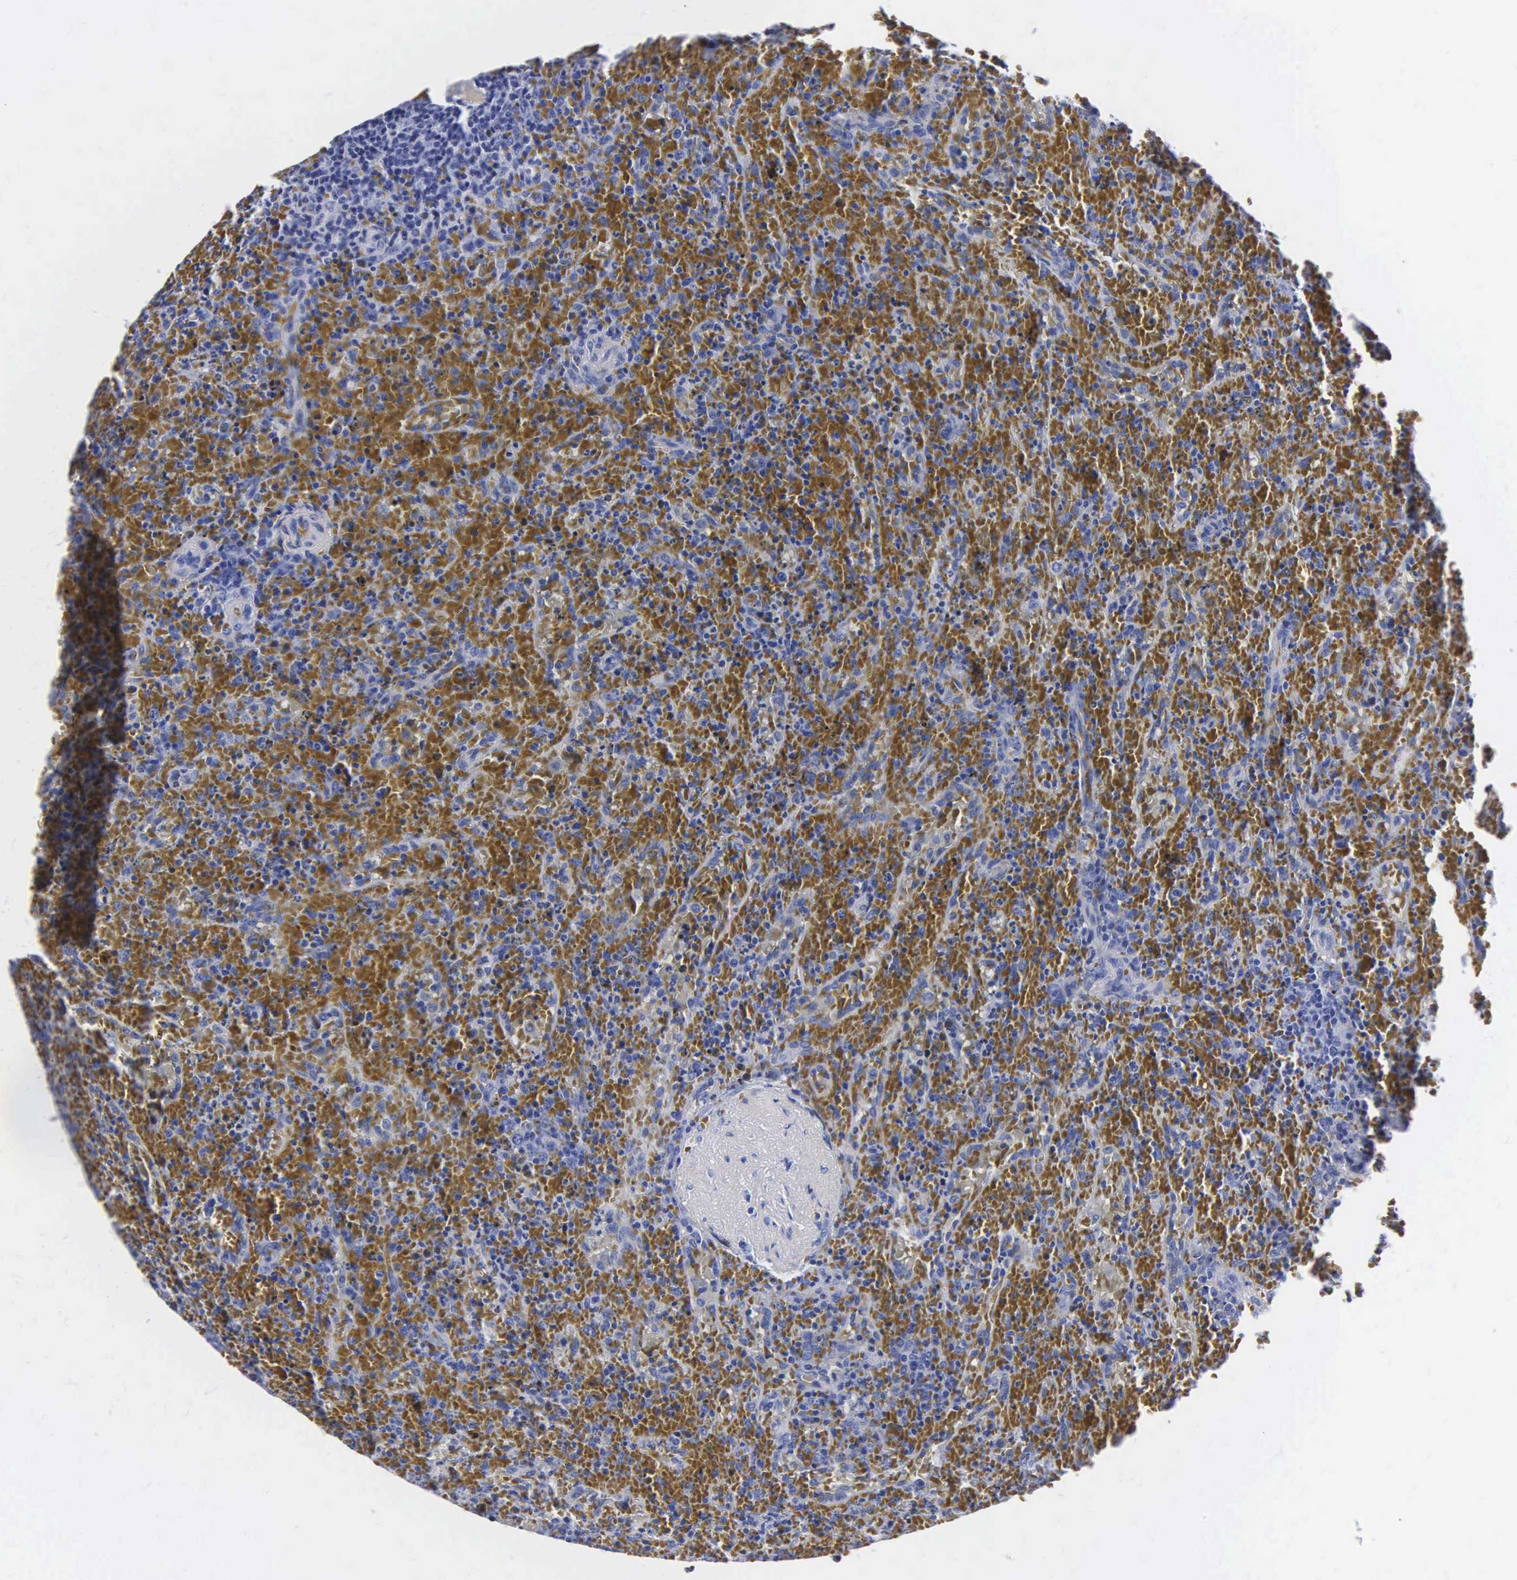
{"staining": {"intensity": "negative", "quantity": "none", "location": "none"}, "tissue": "lymphoma", "cell_type": "Tumor cells", "image_type": "cancer", "snomed": [{"axis": "morphology", "description": "Malignant lymphoma, non-Hodgkin's type, High grade"}, {"axis": "topography", "description": "Spleen"}, {"axis": "topography", "description": "Lymph node"}], "caption": "Tumor cells show no significant protein expression in malignant lymphoma, non-Hodgkin's type (high-grade). The staining is performed using DAB (3,3'-diaminobenzidine) brown chromogen with nuclei counter-stained in using hematoxylin.", "gene": "MB", "patient": {"sex": "female", "age": 70}}